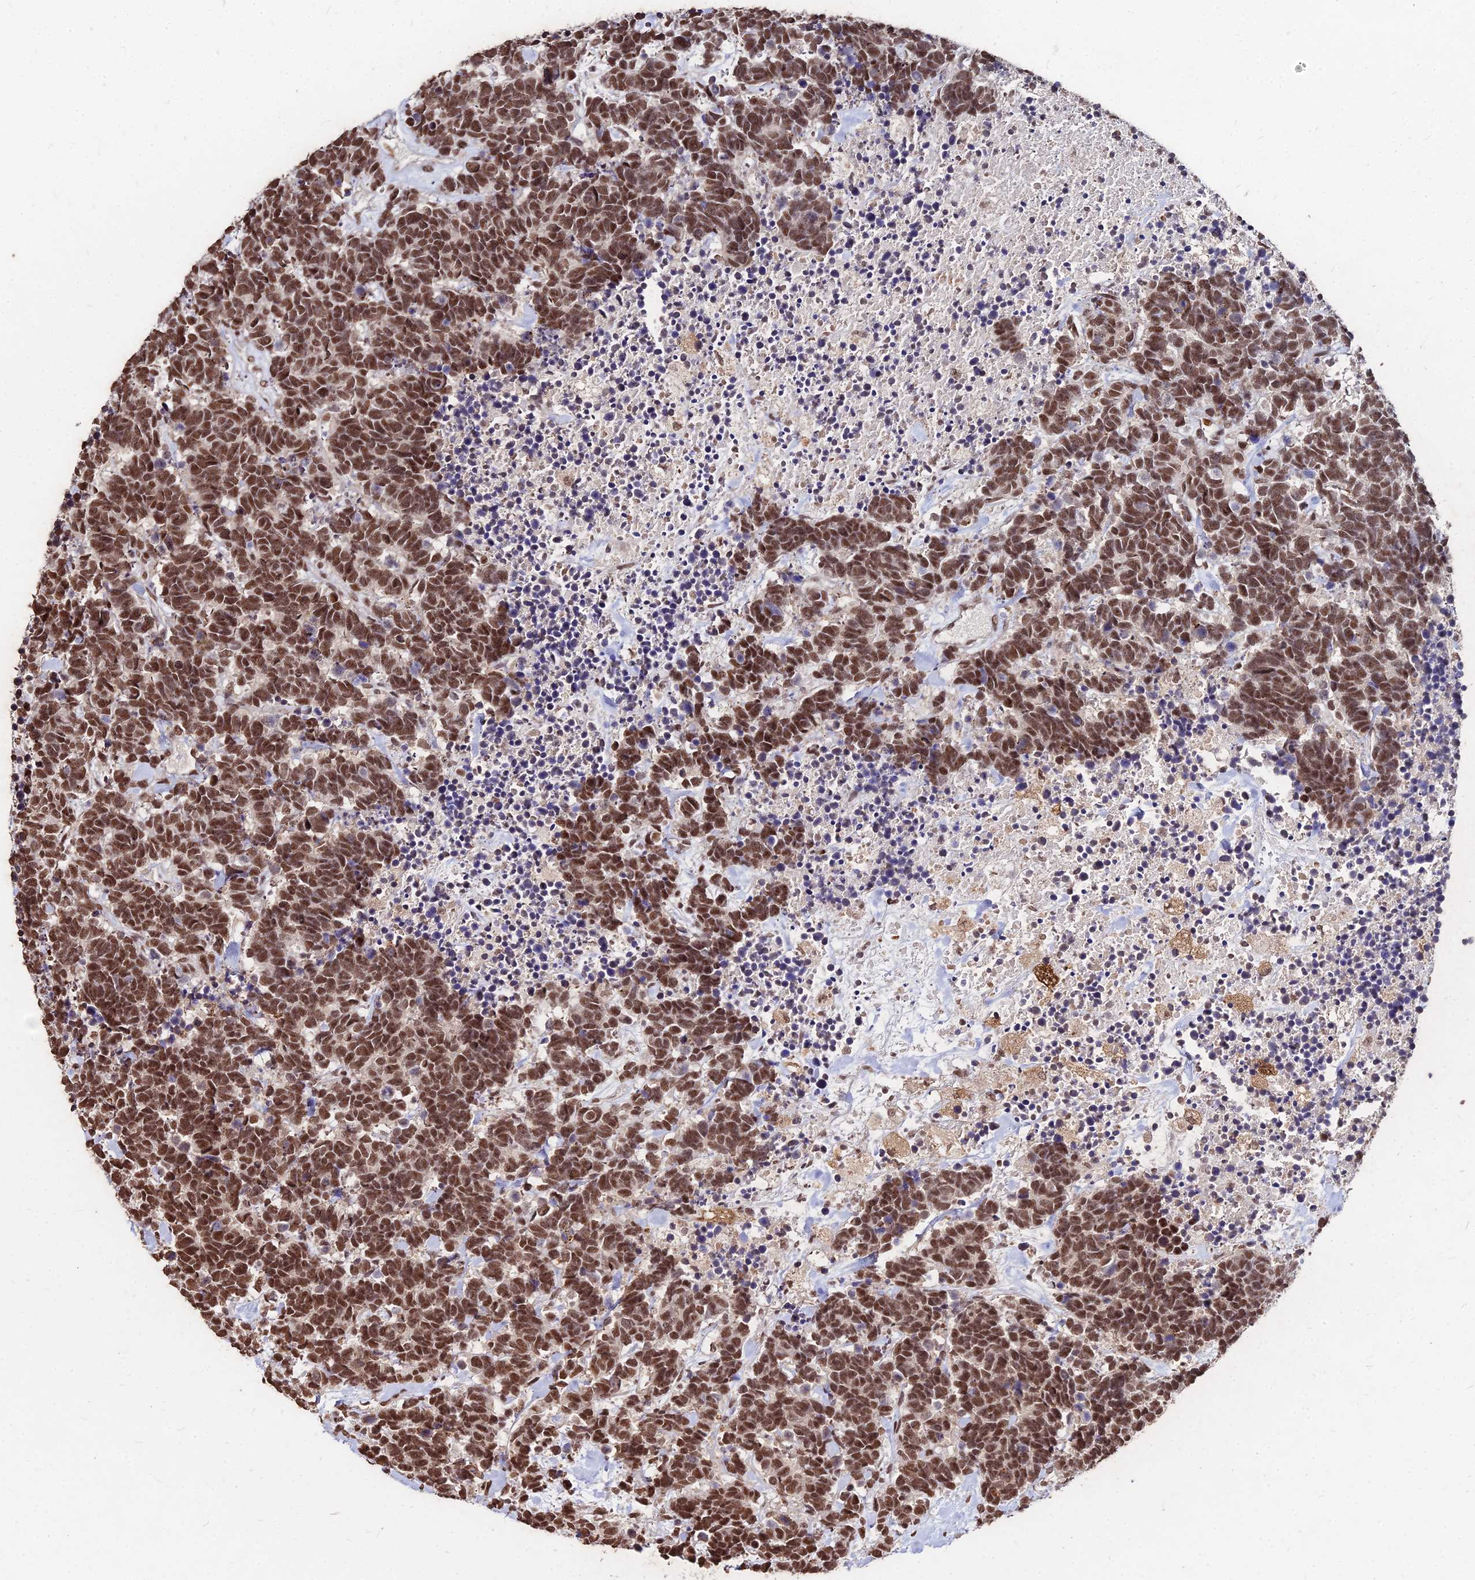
{"staining": {"intensity": "strong", "quantity": ">75%", "location": "nuclear"}, "tissue": "carcinoid", "cell_type": "Tumor cells", "image_type": "cancer", "snomed": [{"axis": "morphology", "description": "Carcinoma, NOS"}, {"axis": "morphology", "description": "Carcinoid, malignant, NOS"}, {"axis": "topography", "description": "Prostate"}], "caption": "IHC of carcinoid exhibits high levels of strong nuclear positivity in approximately >75% of tumor cells.", "gene": "ZBED4", "patient": {"sex": "male", "age": 57}}